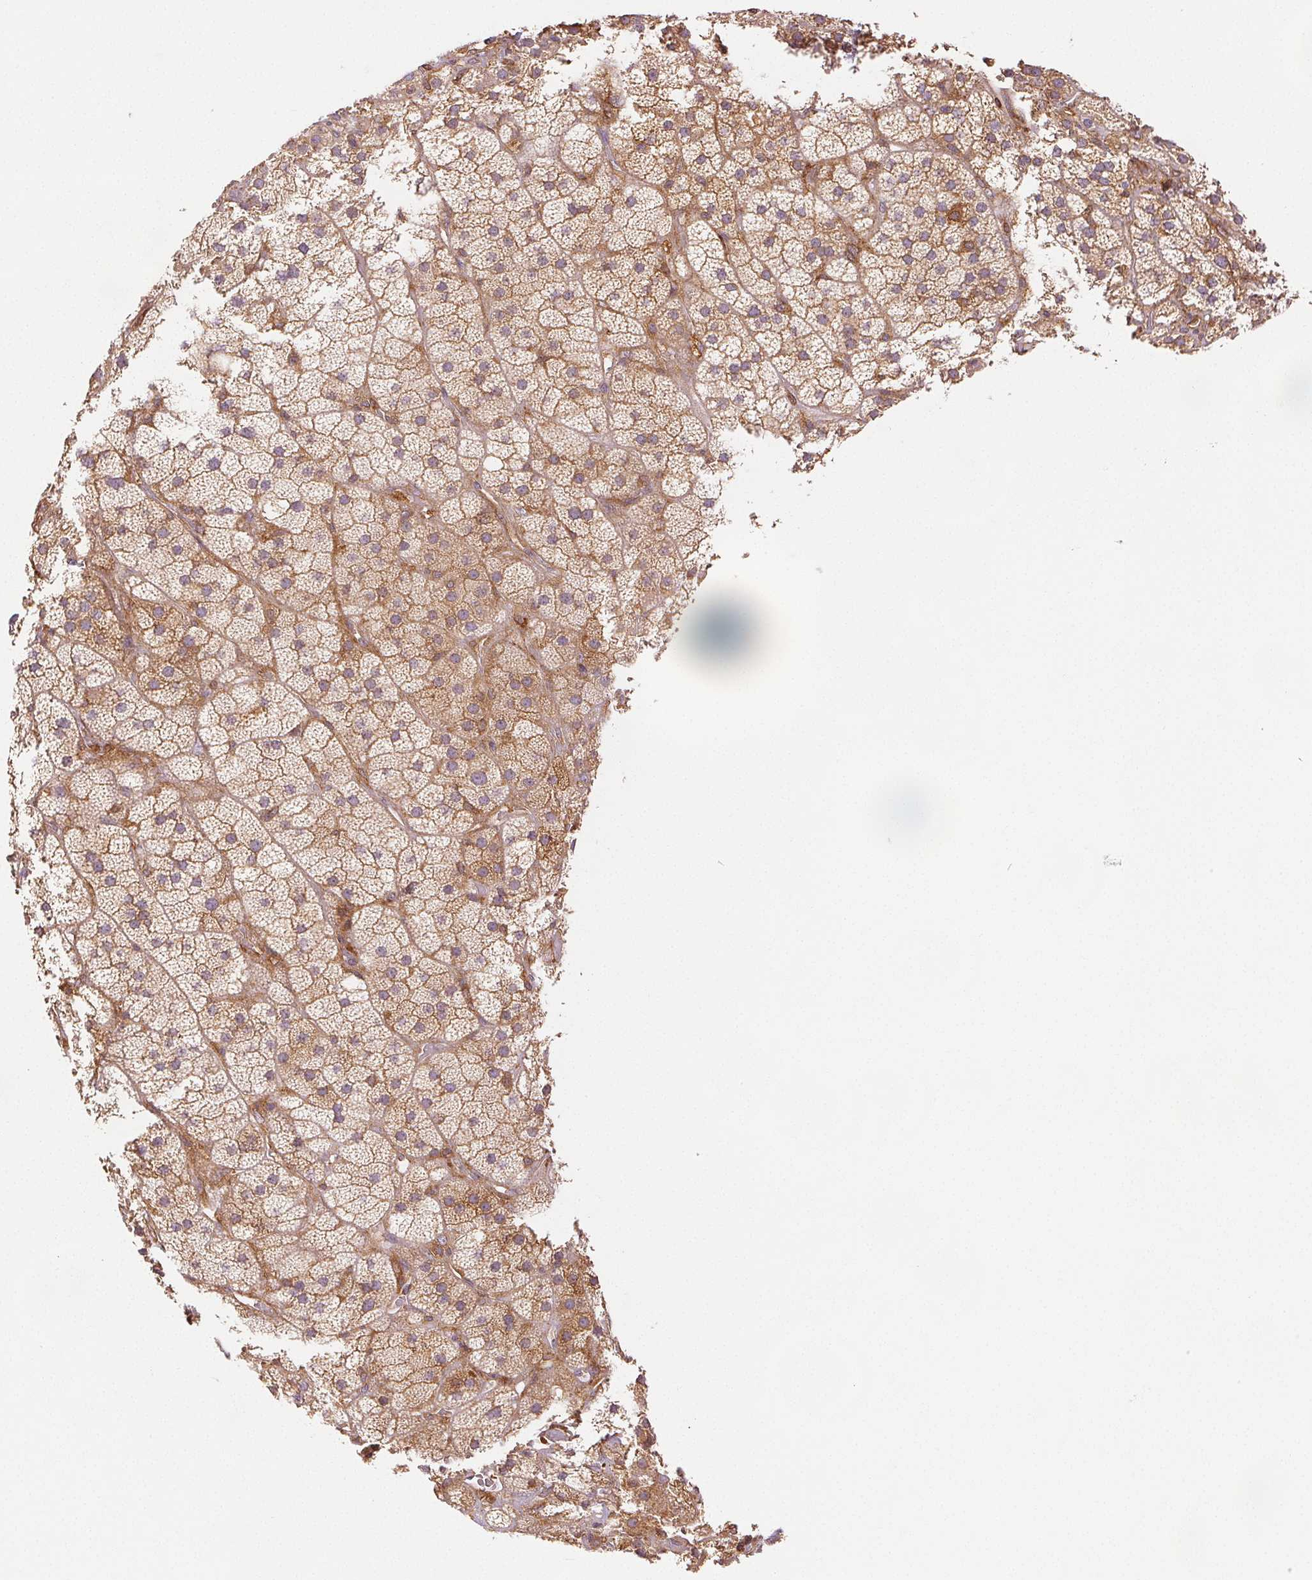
{"staining": {"intensity": "moderate", "quantity": ">75%", "location": "cytoplasmic/membranous"}, "tissue": "adrenal gland", "cell_type": "Glandular cells", "image_type": "normal", "snomed": [{"axis": "morphology", "description": "Normal tissue, NOS"}, {"axis": "topography", "description": "Adrenal gland"}], "caption": "About >75% of glandular cells in benign human adrenal gland demonstrate moderate cytoplasmic/membranous protein positivity as visualized by brown immunohistochemical staining.", "gene": "DIAPH2", "patient": {"sex": "male", "age": 57}}